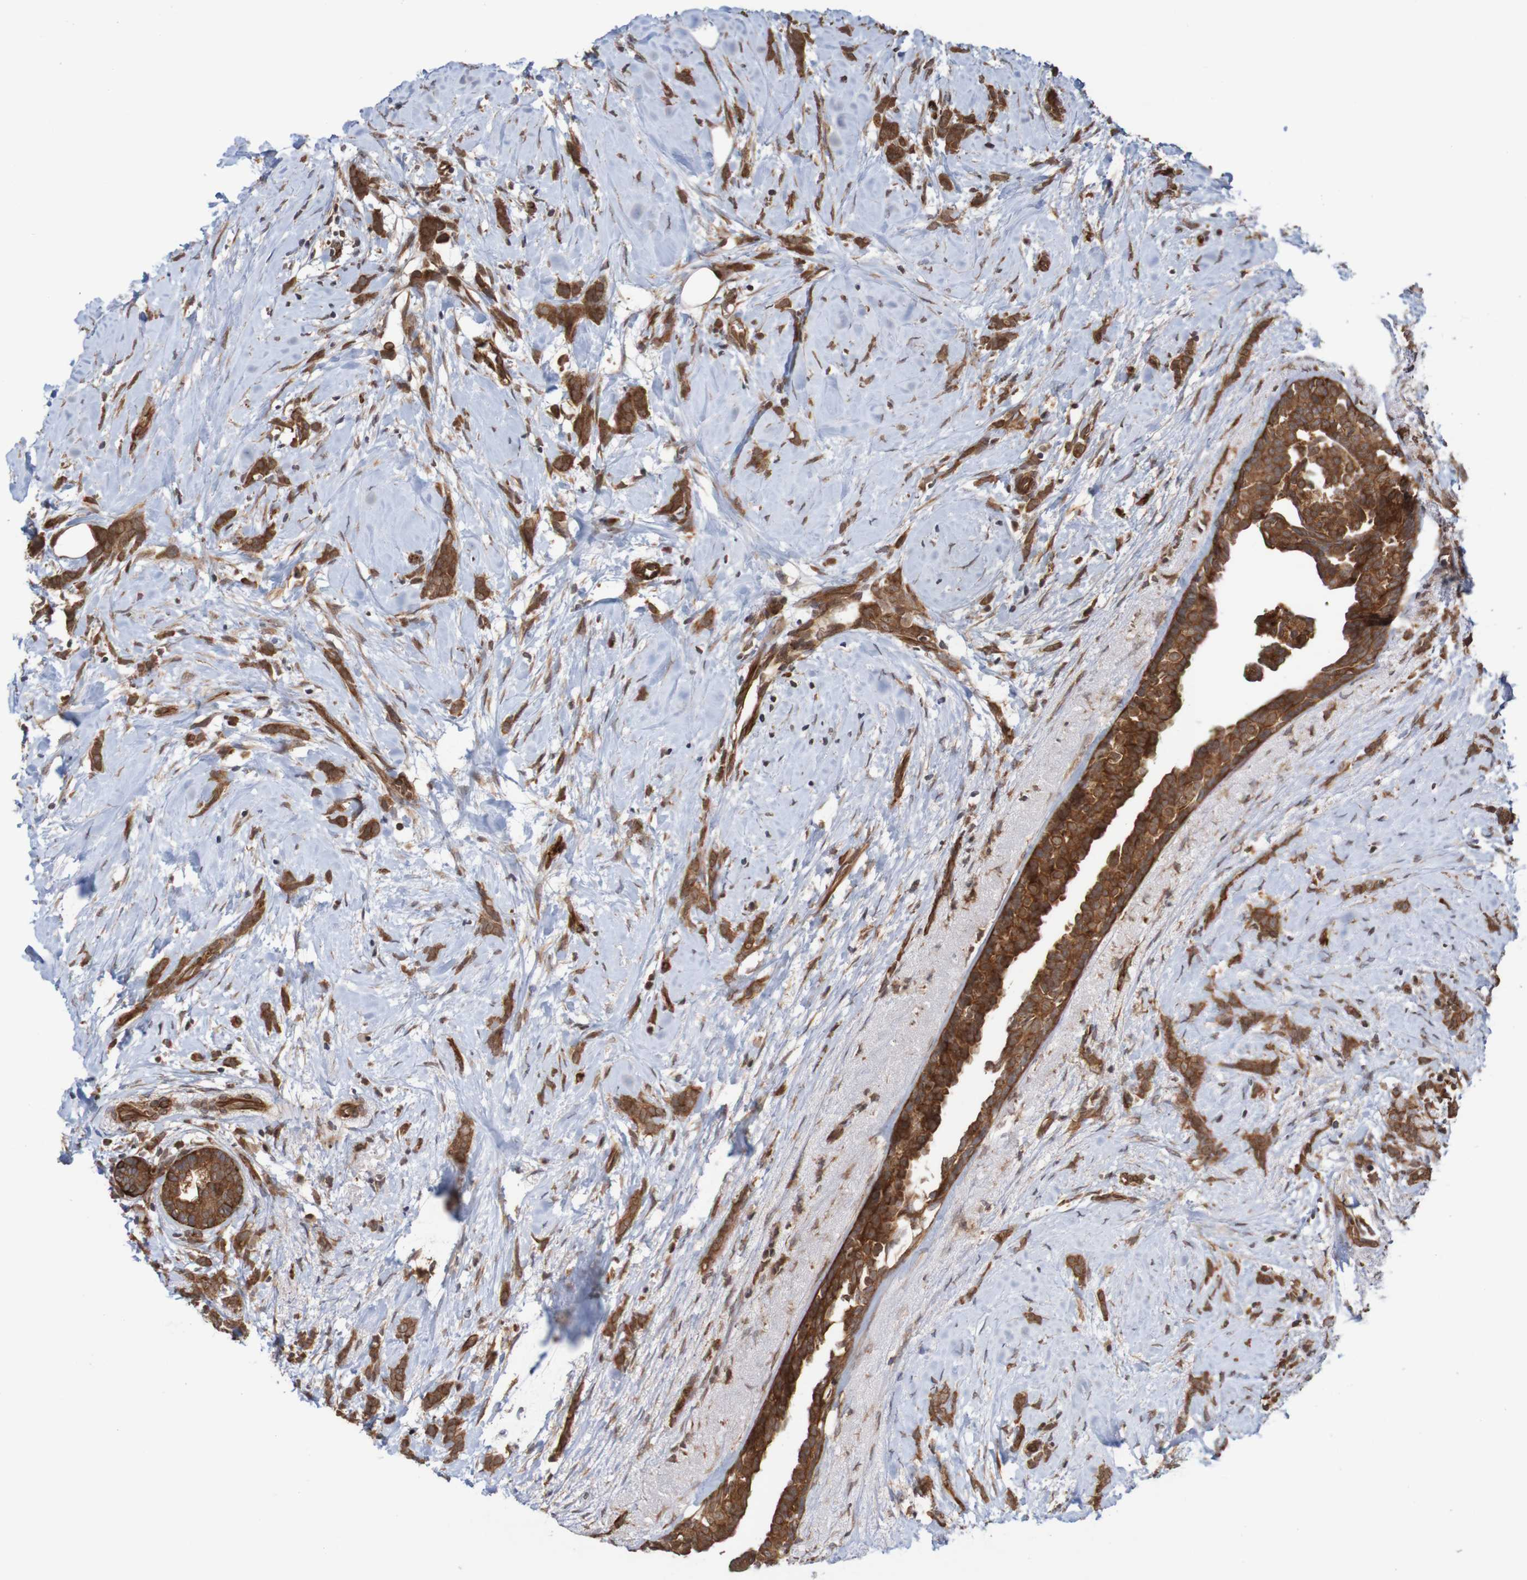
{"staining": {"intensity": "strong", "quantity": ">75%", "location": "cytoplasmic/membranous"}, "tissue": "breast cancer", "cell_type": "Tumor cells", "image_type": "cancer", "snomed": [{"axis": "morphology", "description": "Lobular carcinoma, in situ"}, {"axis": "morphology", "description": "Lobular carcinoma"}, {"axis": "topography", "description": "Breast"}], "caption": "A brown stain labels strong cytoplasmic/membranous staining of a protein in human breast cancer tumor cells.", "gene": "MRPL52", "patient": {"sex": "female", "age": 41}}